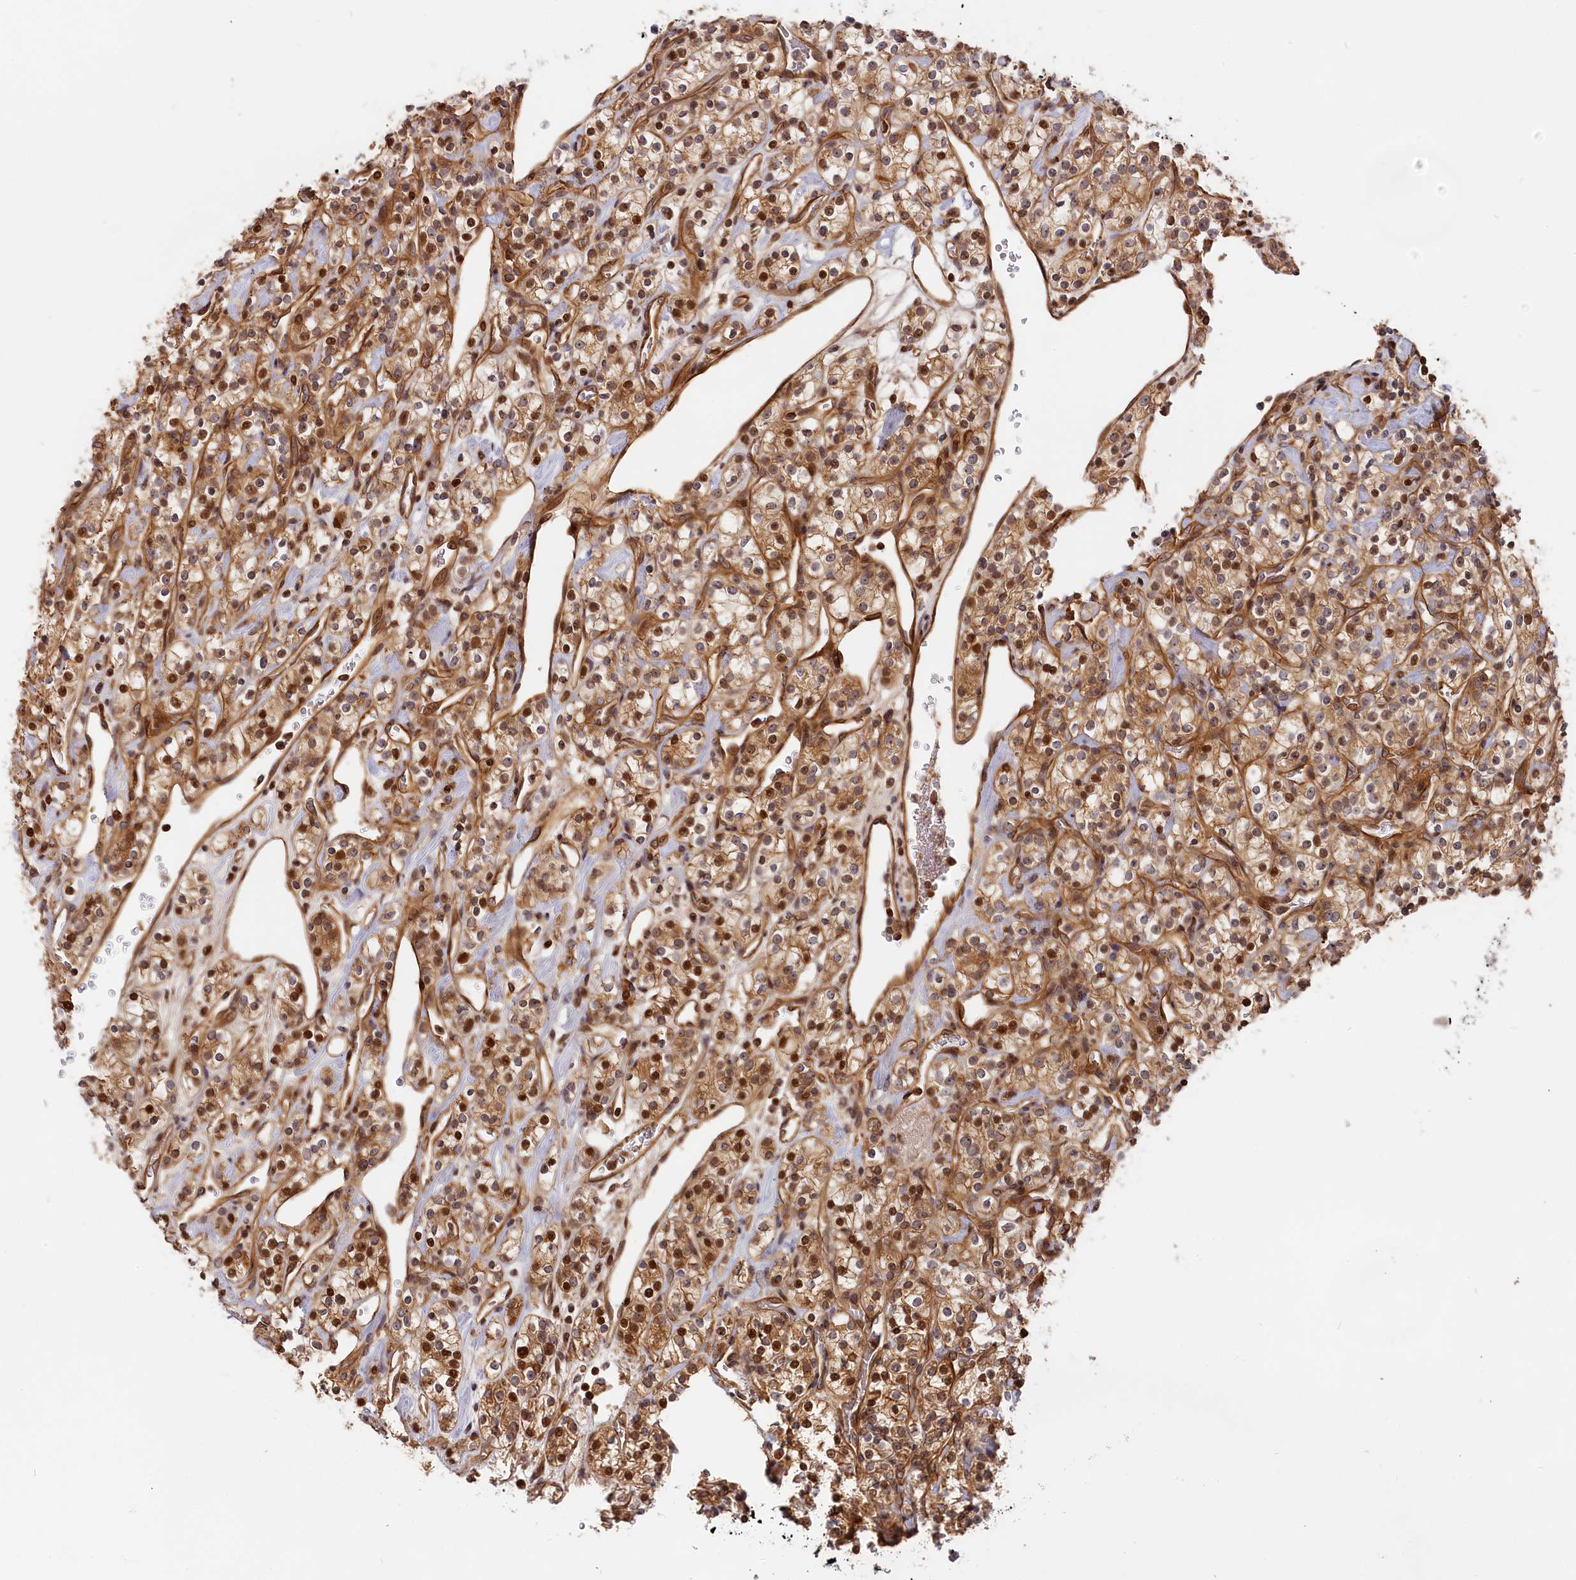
{"staining": {"intensity": "moderate", "quantity": ">75%", "location": "cytoplasmic/membranous,nuclear"}, "tissue": "renal cancer", "cell_type": "Tumor cells", "image_type": "cancer", "snomed": [{"axis": "morphology", "description": "Adenocarcinoma, NOS"}, {"axis": "topography", "description": "Kidney"}], "caption": "IHC photomicrograph of neoplastic tissue: human adenocarcinoma (renal) stained using immunohistochemistry (IHC) exhibits medium levels of moderate protein expression localized specifically in the cytoplasmic/membranous and nuclear of tumor cells, appearing as a cytoplasmic/membranous and nuclear brown color.", "gene": "CEP44", "patient": {"sex": "male", "age": 77}}